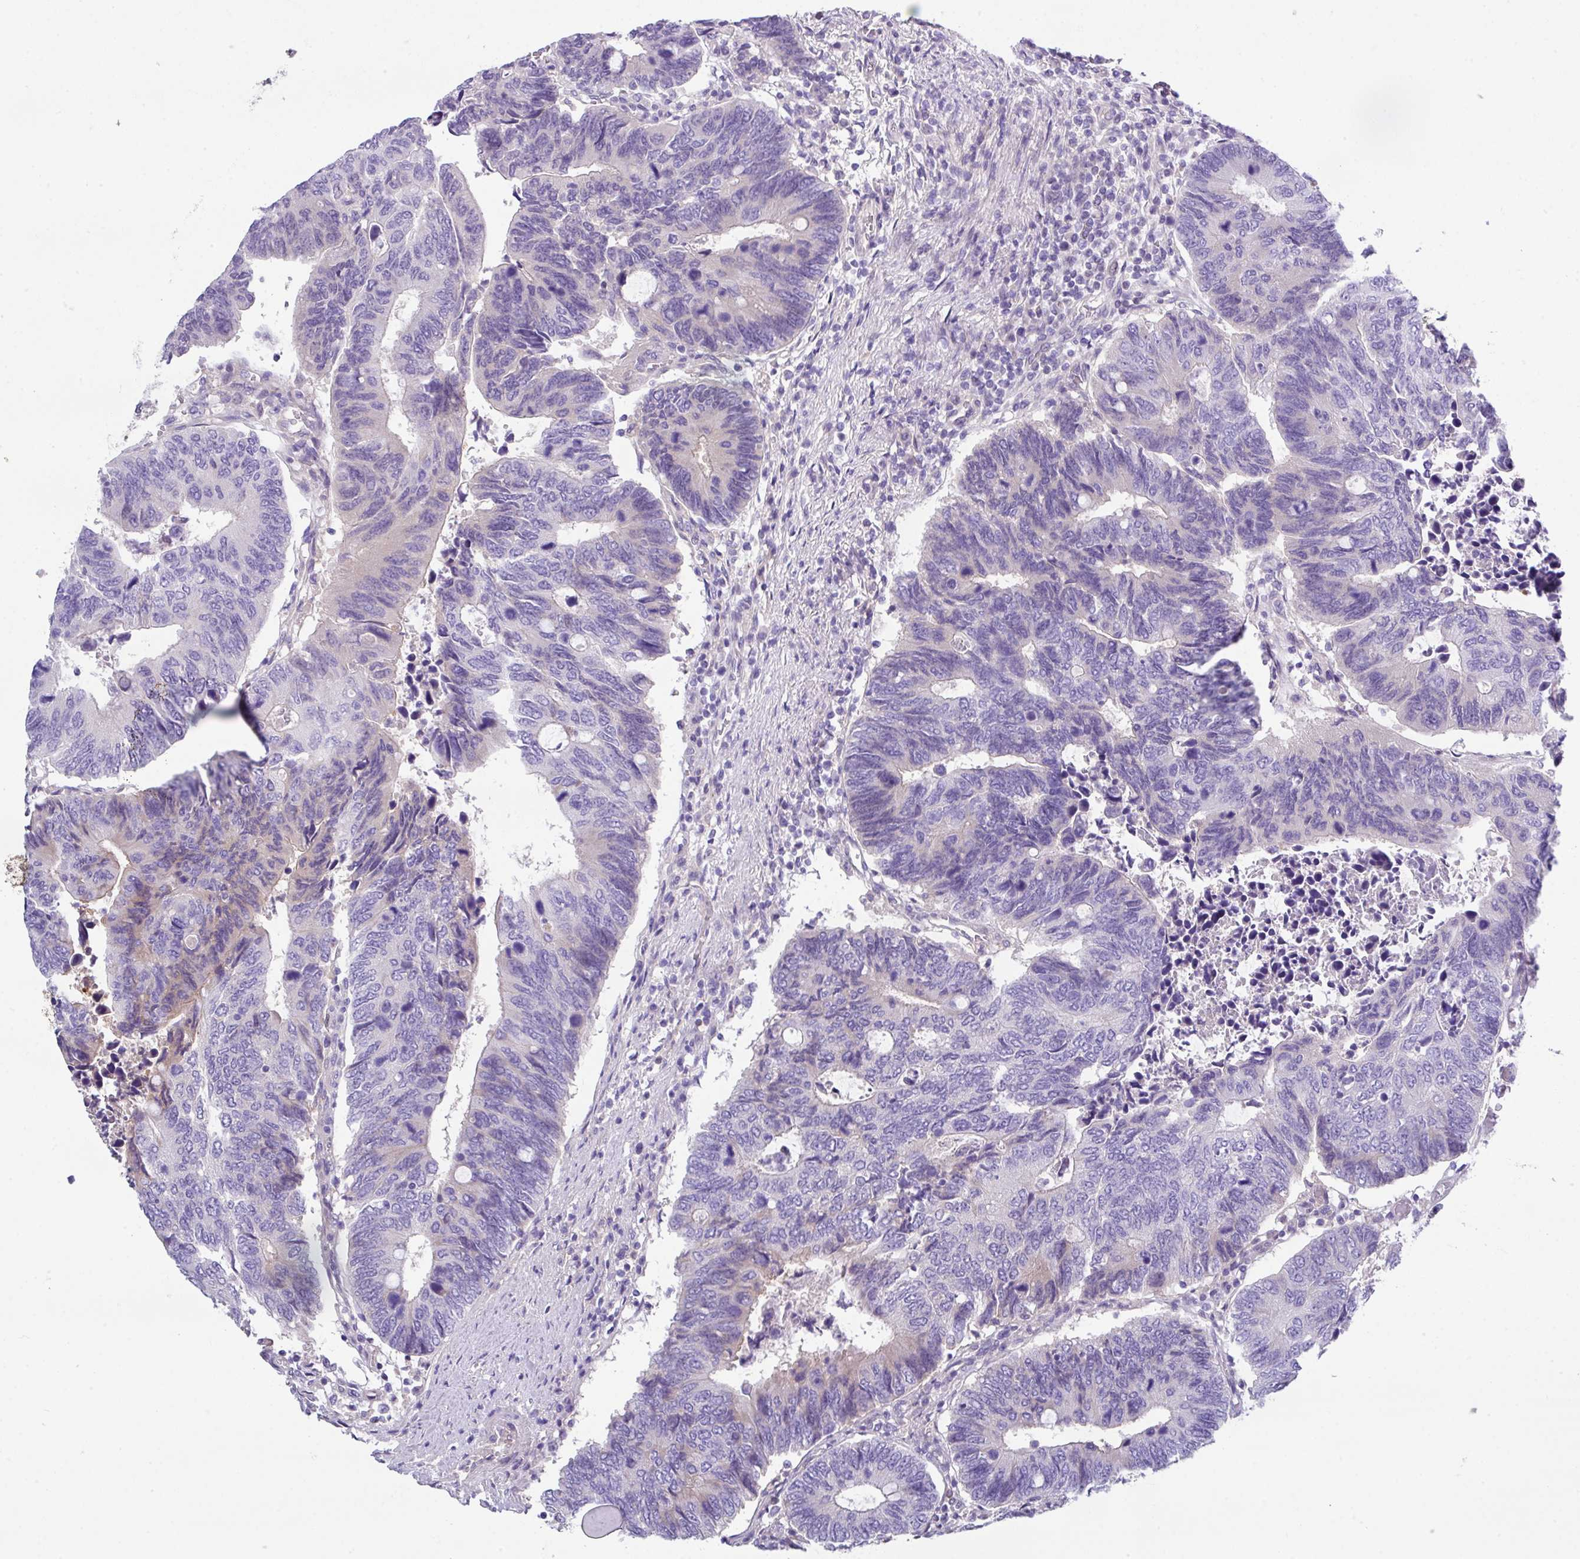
{"staining": {"intensity": "negative", "quantity": "none", "location": "none"}, "tissue": "colorectal cancer", "cell_type": "Tumor cells", "image_type": "cancer", "snomed": [{"axis": "morphology", "description": "Adenocarcinoma, NOS"}, {"axis": "topography", "description": "Colon"}], "caption": "Tumor cells show no significant staining in colorectal adenocarcinoma.", "gene": "DNAL1", "patient": {"sex": "male", "age": 87}}